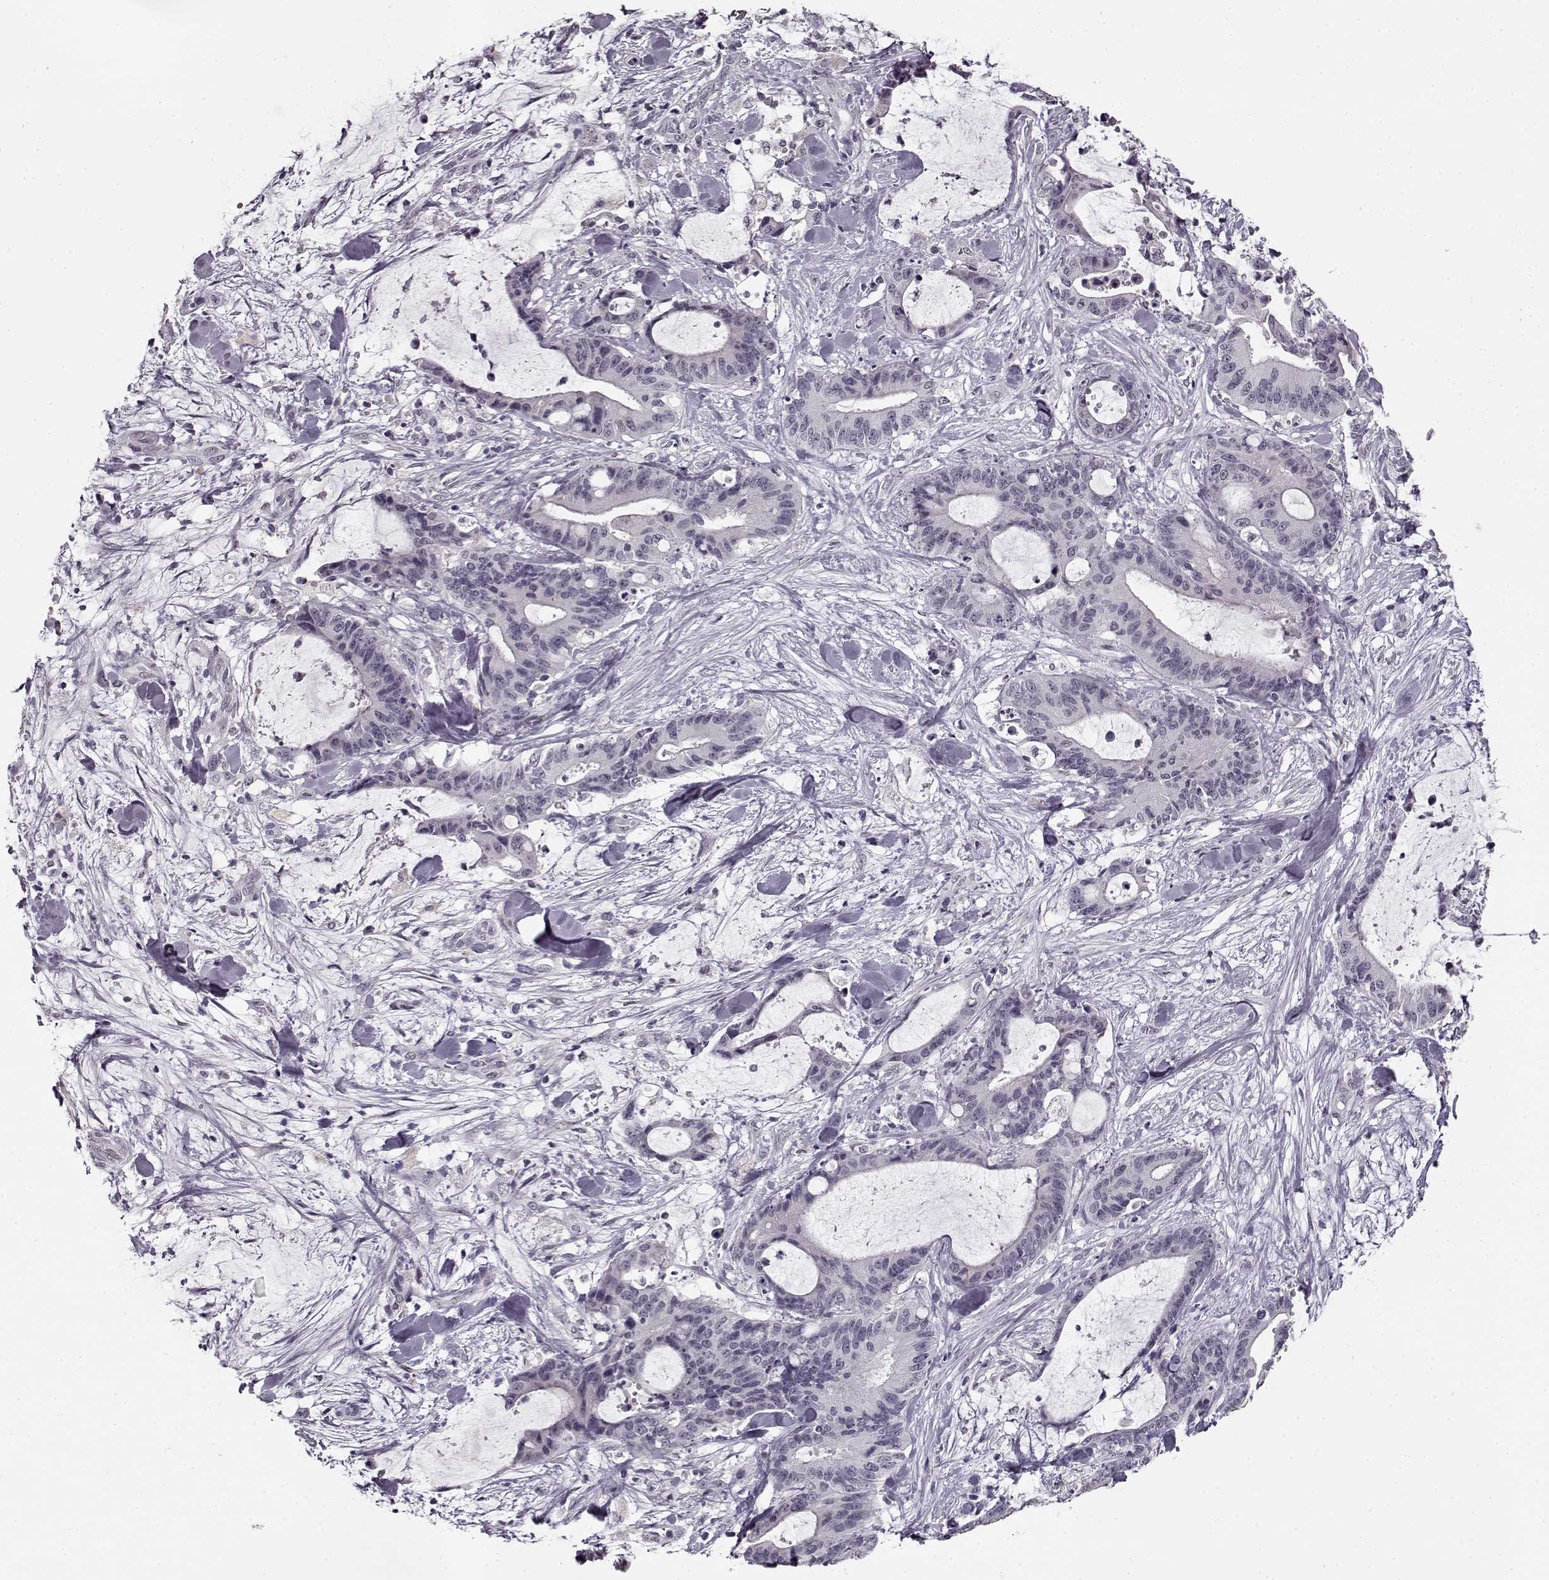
{"staining": {"intensity": "negative", "quantity": "none", "location": "none"}, "tissue": "liver cancer", "cell_type": "Tumor cells", "image_type": "cancer", "snomed": [{"axis": "morphology", "description": "Cholangiocarcinoma"}, {"axis": "topography", "description": "Liver"}], "caption": "Immunohistochemistry (IHC) of liver cancer shows no positivity in tumor cells.", "gene": "RP1L1", "patient": {"sex": "female", "age": 73}}